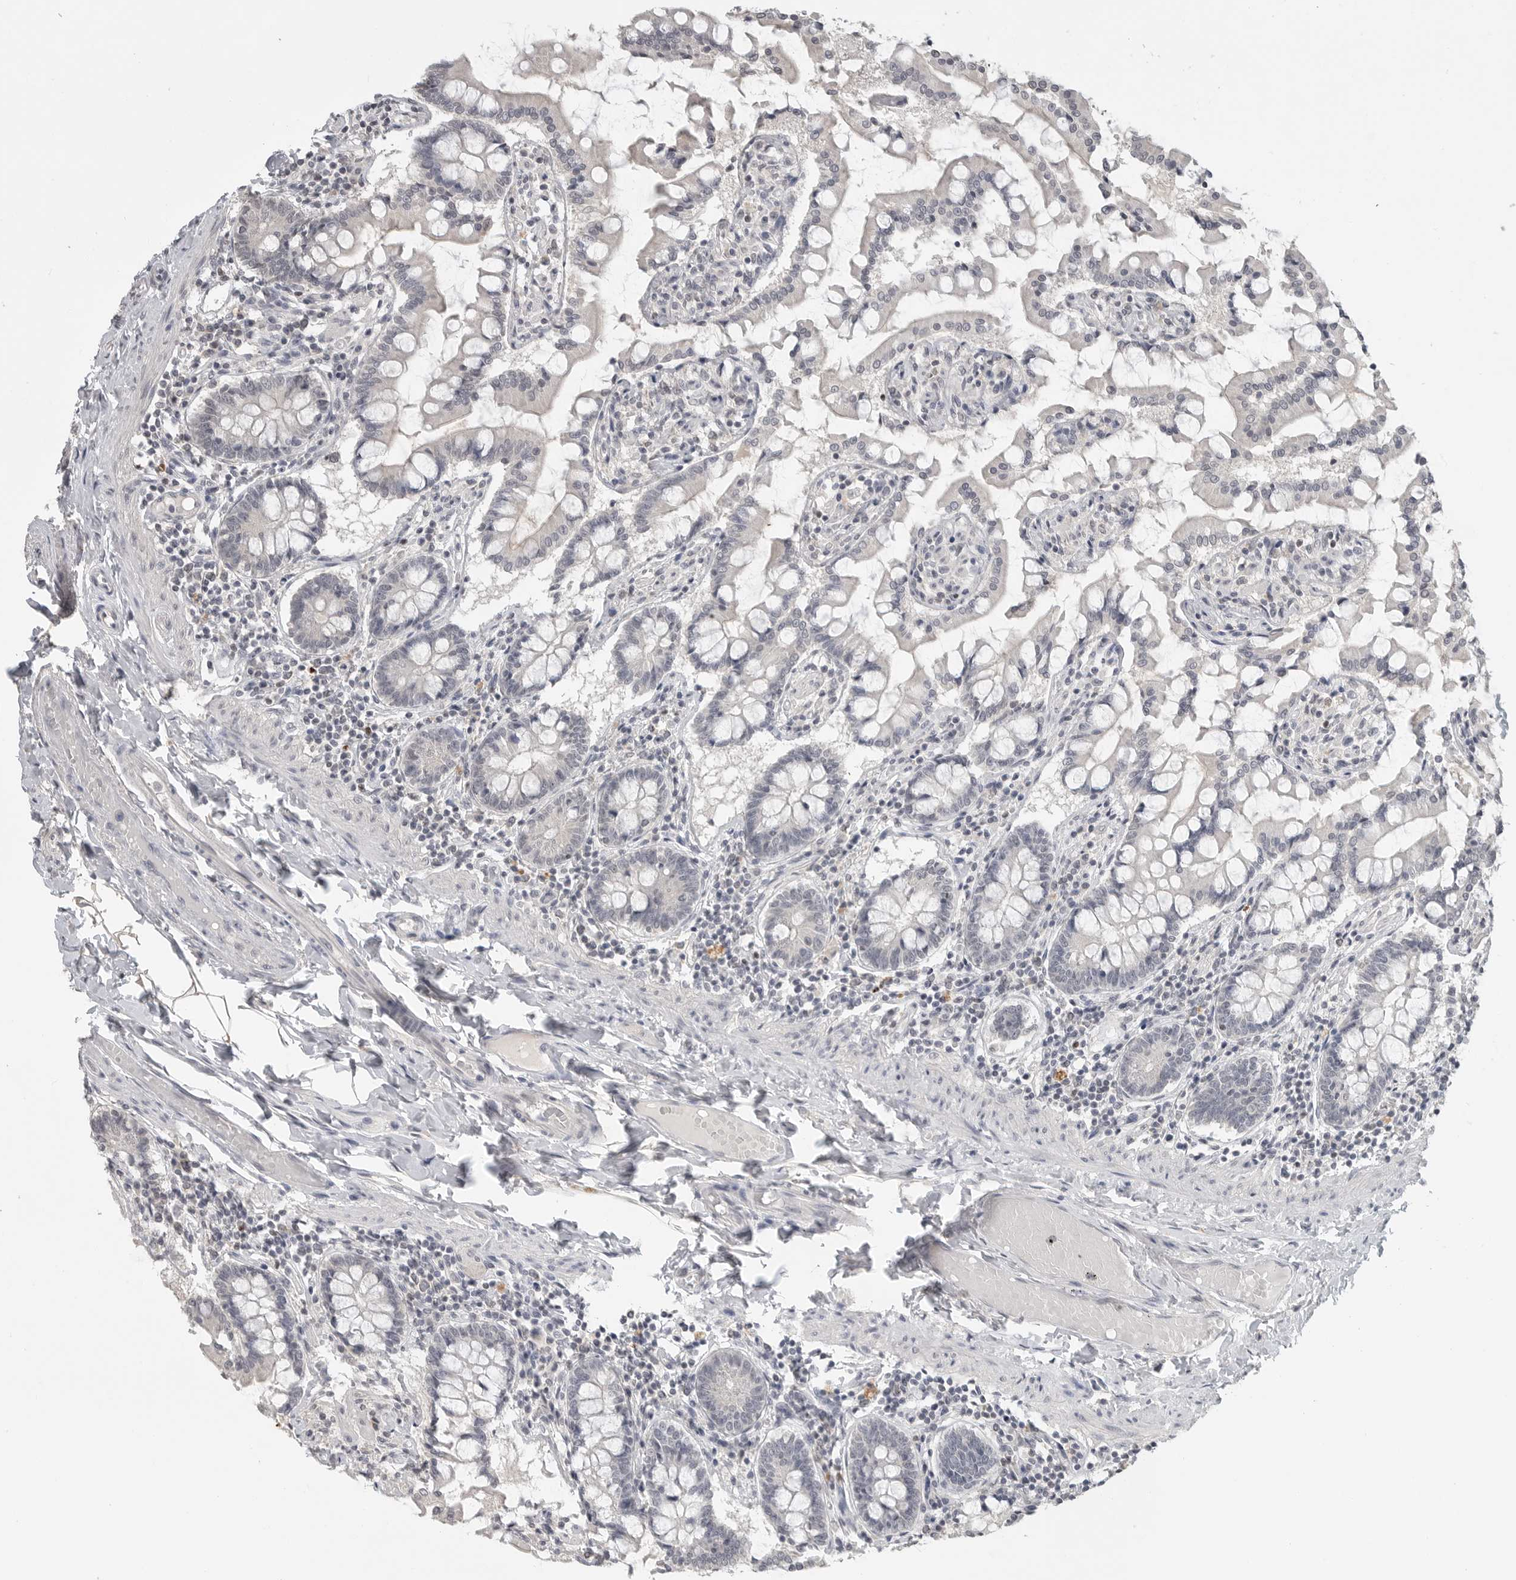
{"staining": {"intensity": "negative", "quantity": "none", "location": "none"}, "tissue": "small intestine", "cell_type": "Glandular cells", "image_type": "normal", "snomed": [{"axis": "morphology", "description": "Normal tissue, NOS"}, {"axis": "topography", "description": "Small intestine"}], "caption": "High power microscopy photomicrograph of an immunohistochemistry image of unremarkable small intestine, revealing no significant positivity in glandular cells.", "gene": "FOXP3", "patient": {"sex": "male", "age": 41}}